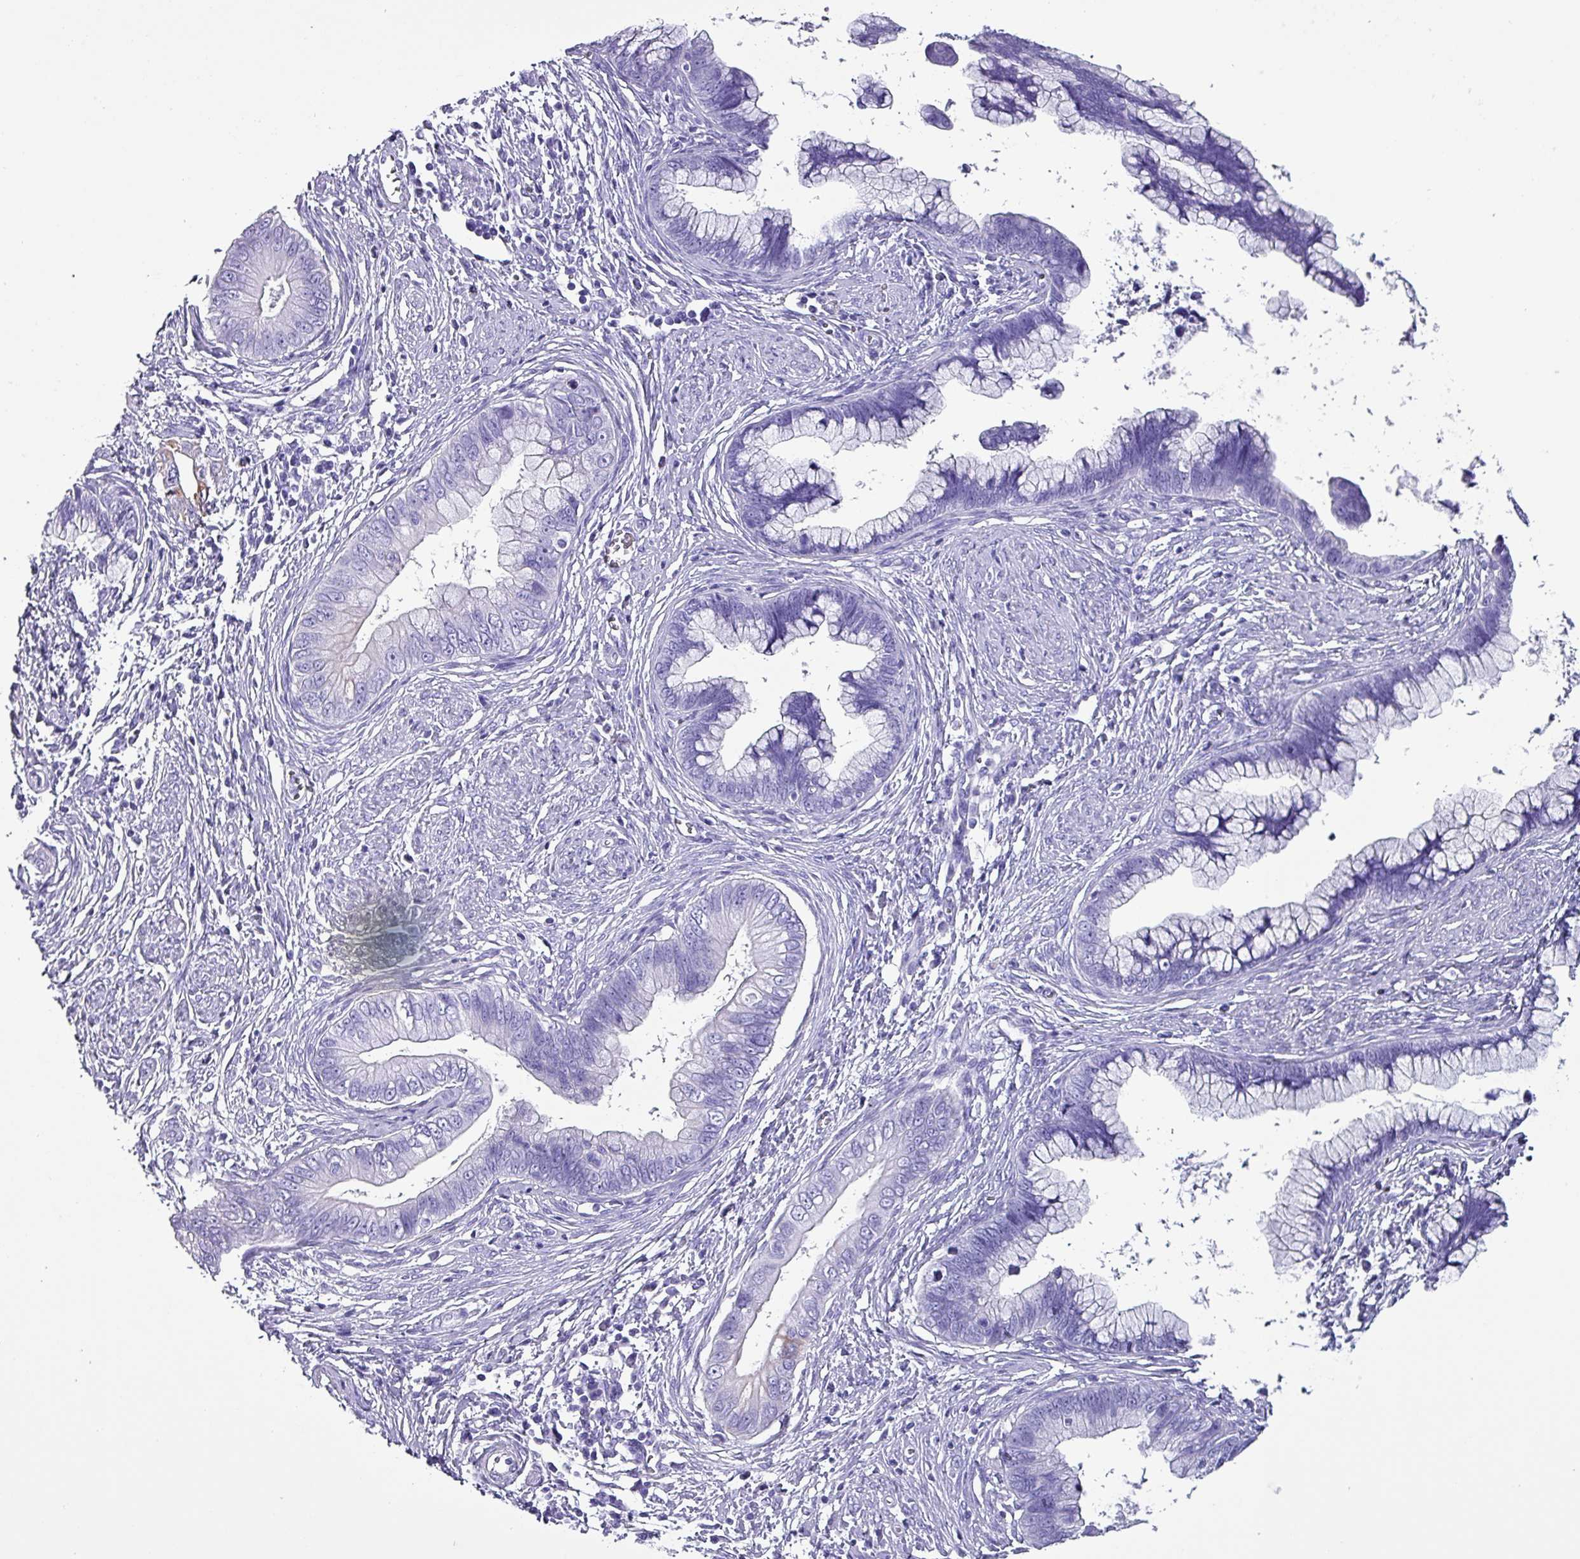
{"staining": {"intensity": "negative", "quantity": "none", "location": "none"}, "tissue": "cervical cancer", "cell_type": "Tumor cells", "image_type": "cancer", "snomed": [{"axis": "morphology", "description": "Adenocarcinoma, NOS"}, {"axis": "topography", "description": "Cervix"}], "caption": "Tumor cells are negative for protein expression in human adenocarcinoma (cervical).", "gene": "KRT6C", "patient": {"sex": "female", "age": 44}}